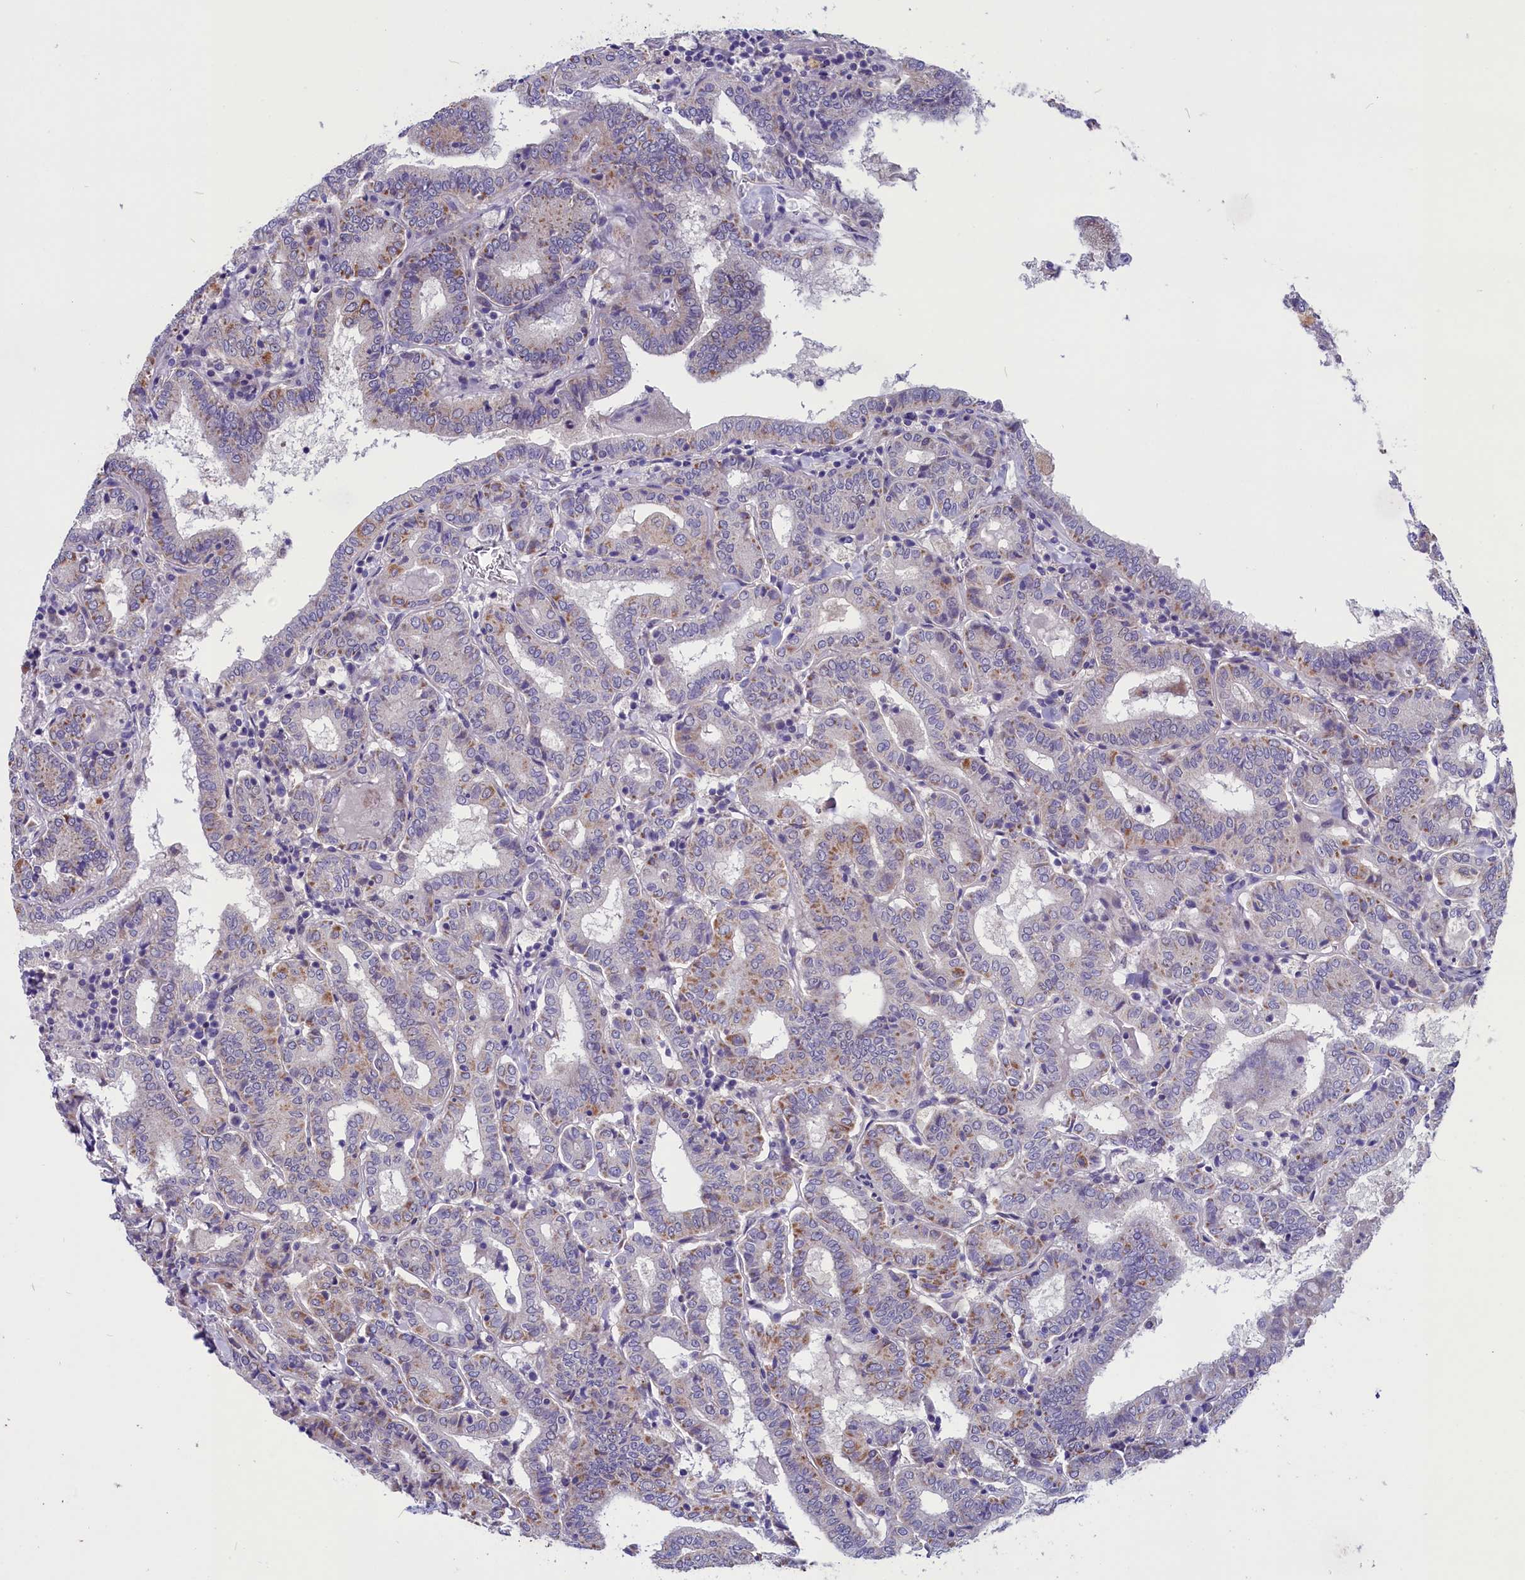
{"staining": {"intensity": "moderate", "quantity": "<25%", "location": "cytoplasmic/membranous"}, "tissue": "thyroid cancer", "cell_type": "Tumor cells", "image_type": "cancer", "snomed": [{"axis": "morphology", "description": "Papillary adenocarcinoma, NOS"}, {"axis": "topography", "description": "Thyroid gland"}], "caption": "This is an image of IHC staining of papillary adenocarcinoma (thyroid), which shows moderate expression in the cytoplasmic/membranous of tumor cells.", "gene": "SCD5", "patient": {"sex": "female", "age": 72}}